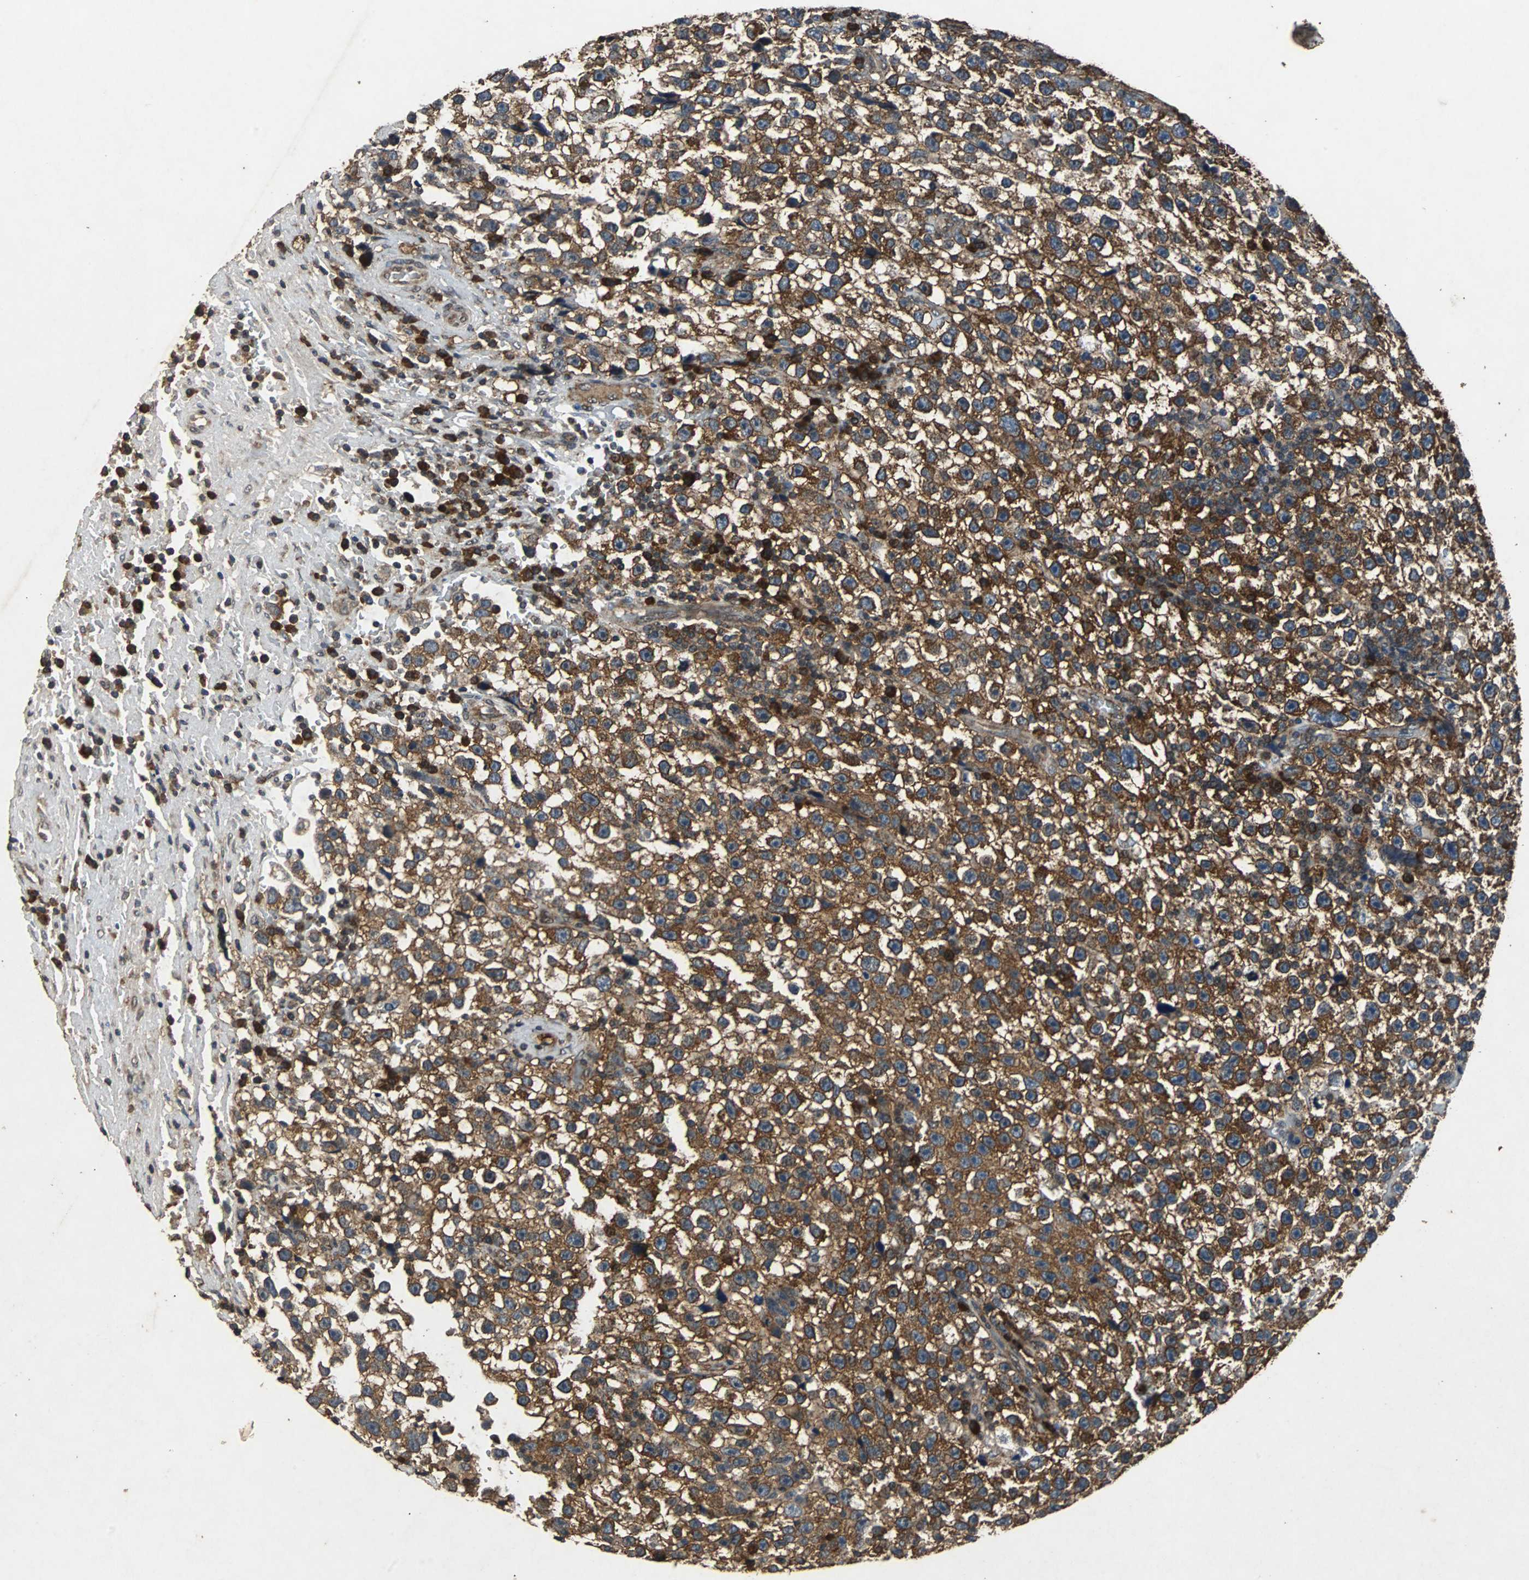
{"staining": {"intensity": "strong", "quantity": ">75%", "location": "cytoplasmic/membranous"}, "tissue": "testis cancer", "cell_type": "Tumor cells", "image_type": "cancer", "snomed": [{"axis": "morphology", "description": "Seminoma, NOS"}, {"axis": "topography", "description": "Testis"}], "caption": "Seminoma (testis) stained with DAB (3,3'-diaminobenzidine) immunohistochemistry (IHC) shows high levels of strong cytoplasmic/membranous expression in about >75% of tumor cells.", "gene": "NAA10", "patient": {"sex": "male", "age": 33}}